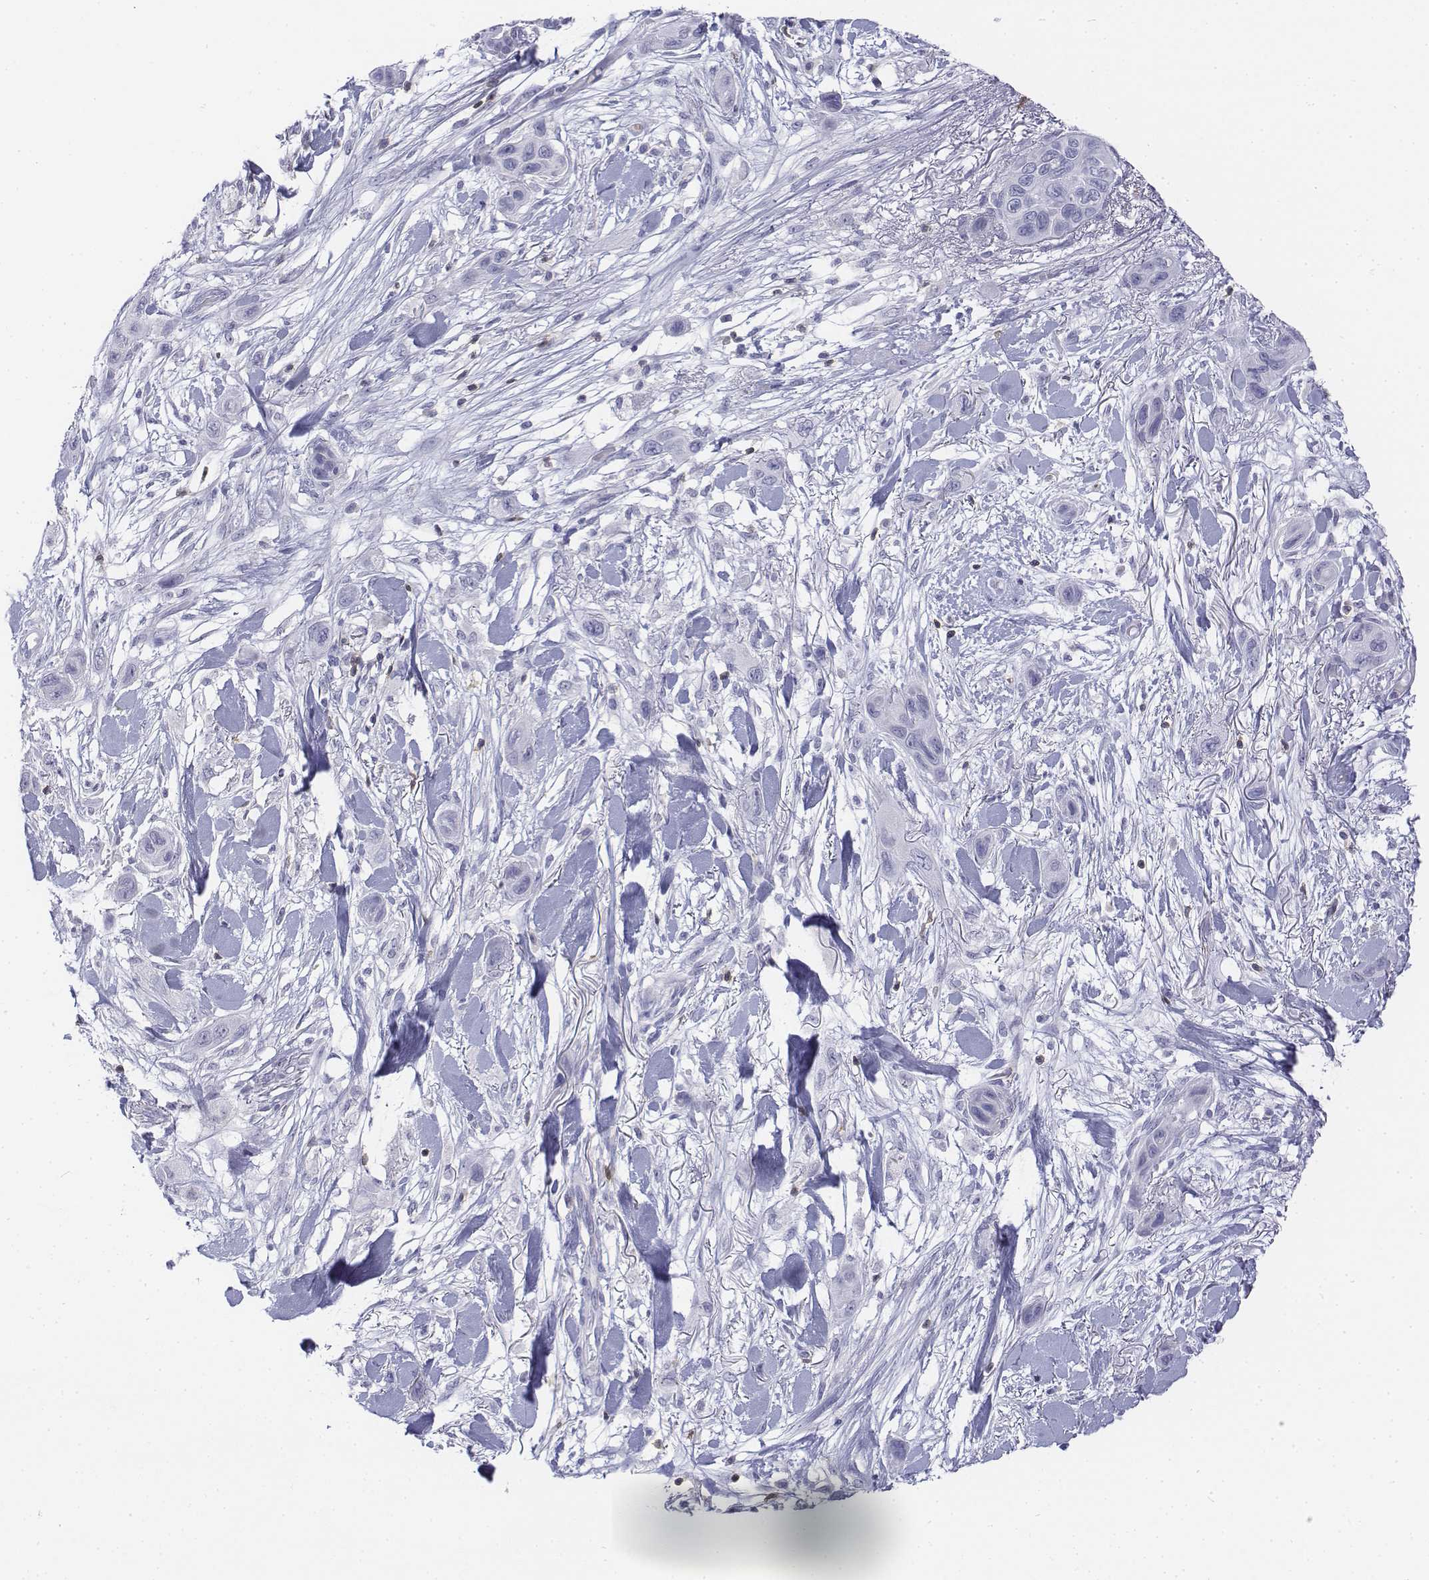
{"staining": {"intensity": "negative", "quantity": "none", "location": "none"}, "tissue": "skin cancer", "cell_type": "Tumor cells", "image_type": "cancer", "snomed": [{"axis": "morphology", "description": "Squamous cell carcinoma, NOS"}, {"axis": "topography", "description": "Skin"}], "caption": "Micrograph shows no protein positivity in tumor cells of skin cancer (squamous cell carcinoma) tissue.", "gene": "CD3E", "patient": {"sex": "male", "age": 79}}